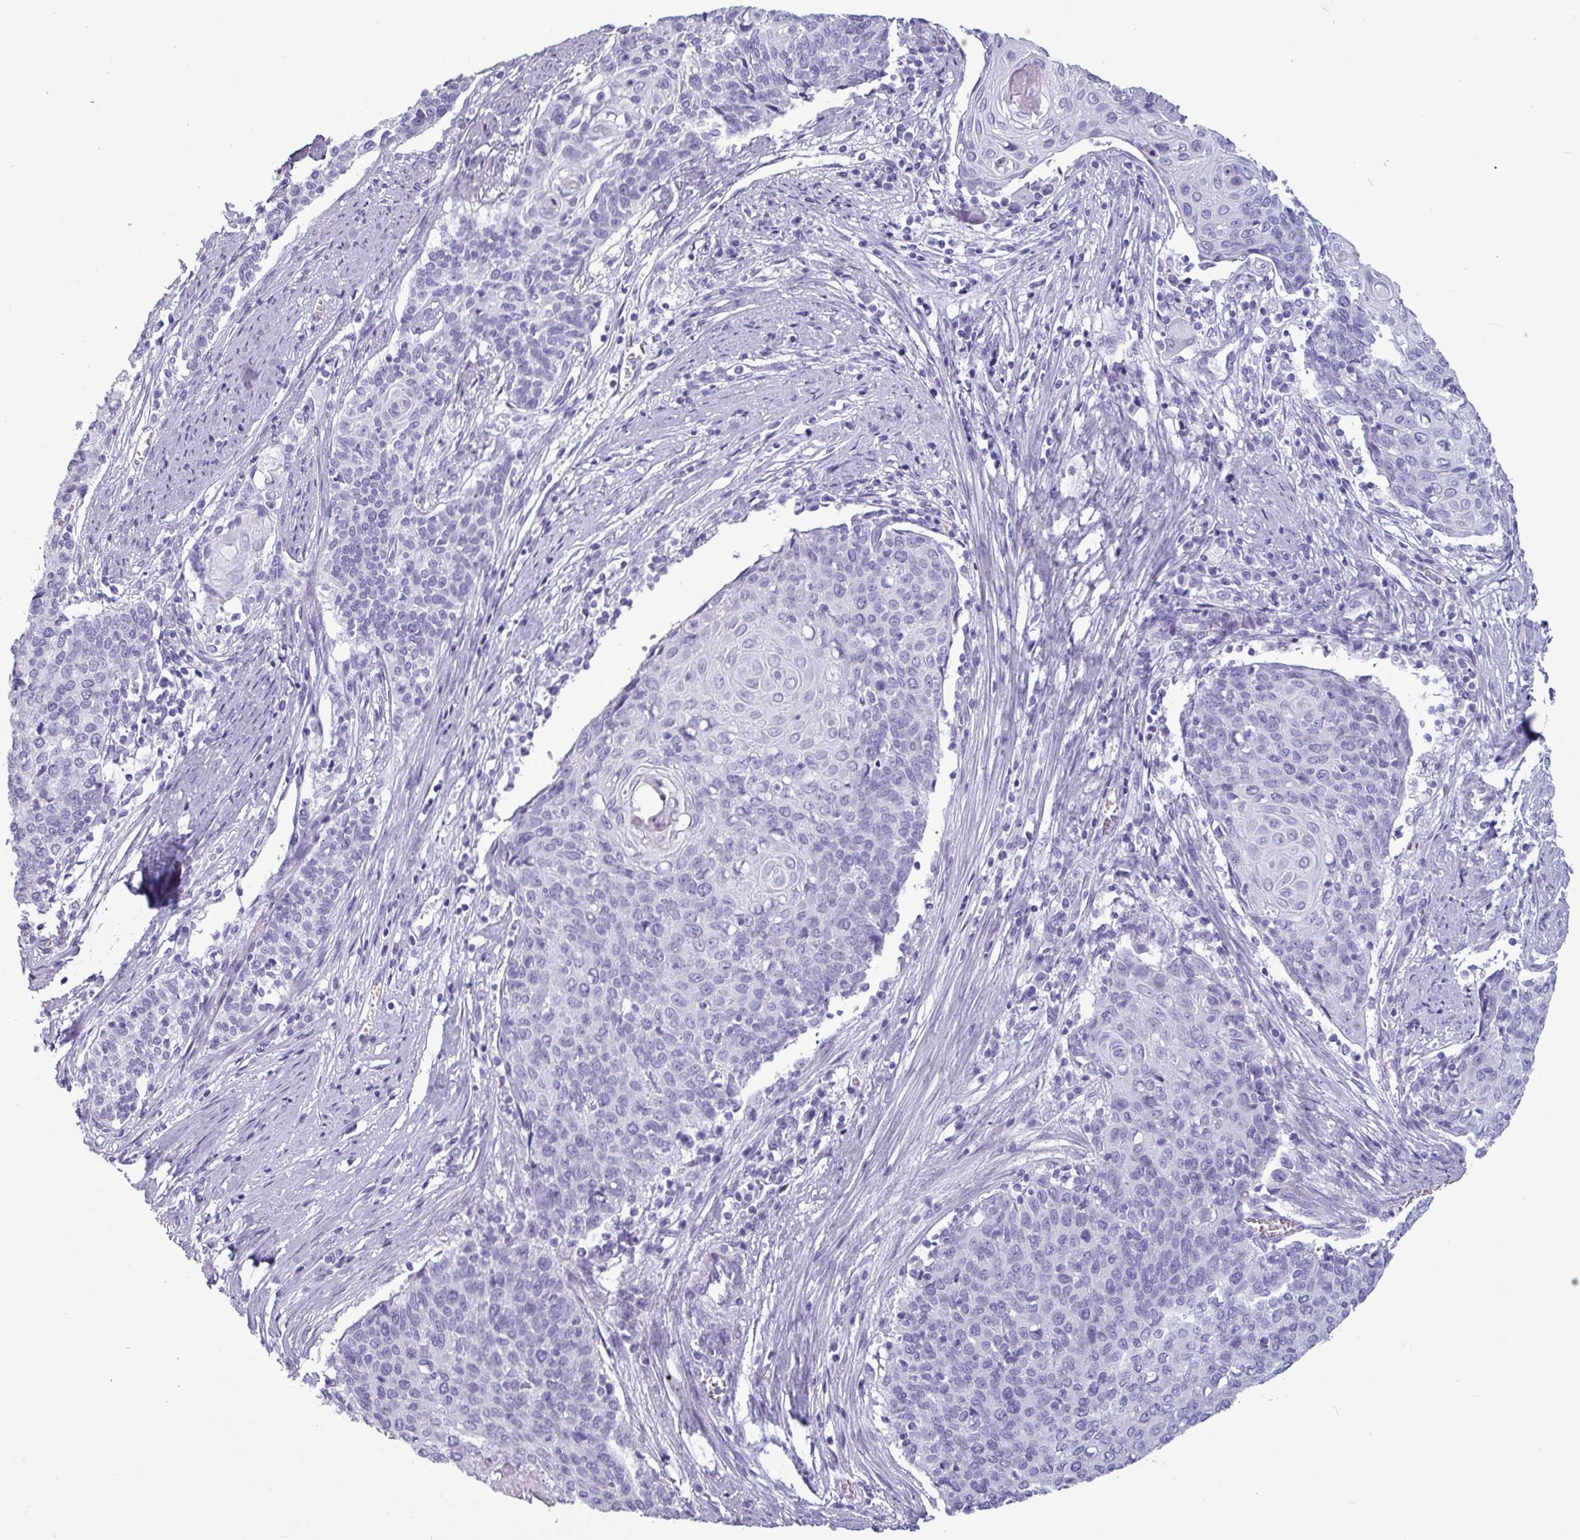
{"staining": {"intensity": "negative", "quantity": "none", "location": "none"}, "tissue": "cervical cancer", "cell_type": "Tumor cells", "image_type": "cancer", "snomed": [{"axis": "morphology", "description": "Squamous cell carcinoma, NOS"}, {"axis": "topography", "description": "Cervix"}], "caption": "This is a micrograph of IHC staining of cervical cancer (squamous cell carcinoma), which shows no expression in tumor cells. (DAB (3,3'-diaminobenzidine) IHC, high magnification).", "gene": "CRYBB2", "patient": {"sex": "female", "age": 39}}